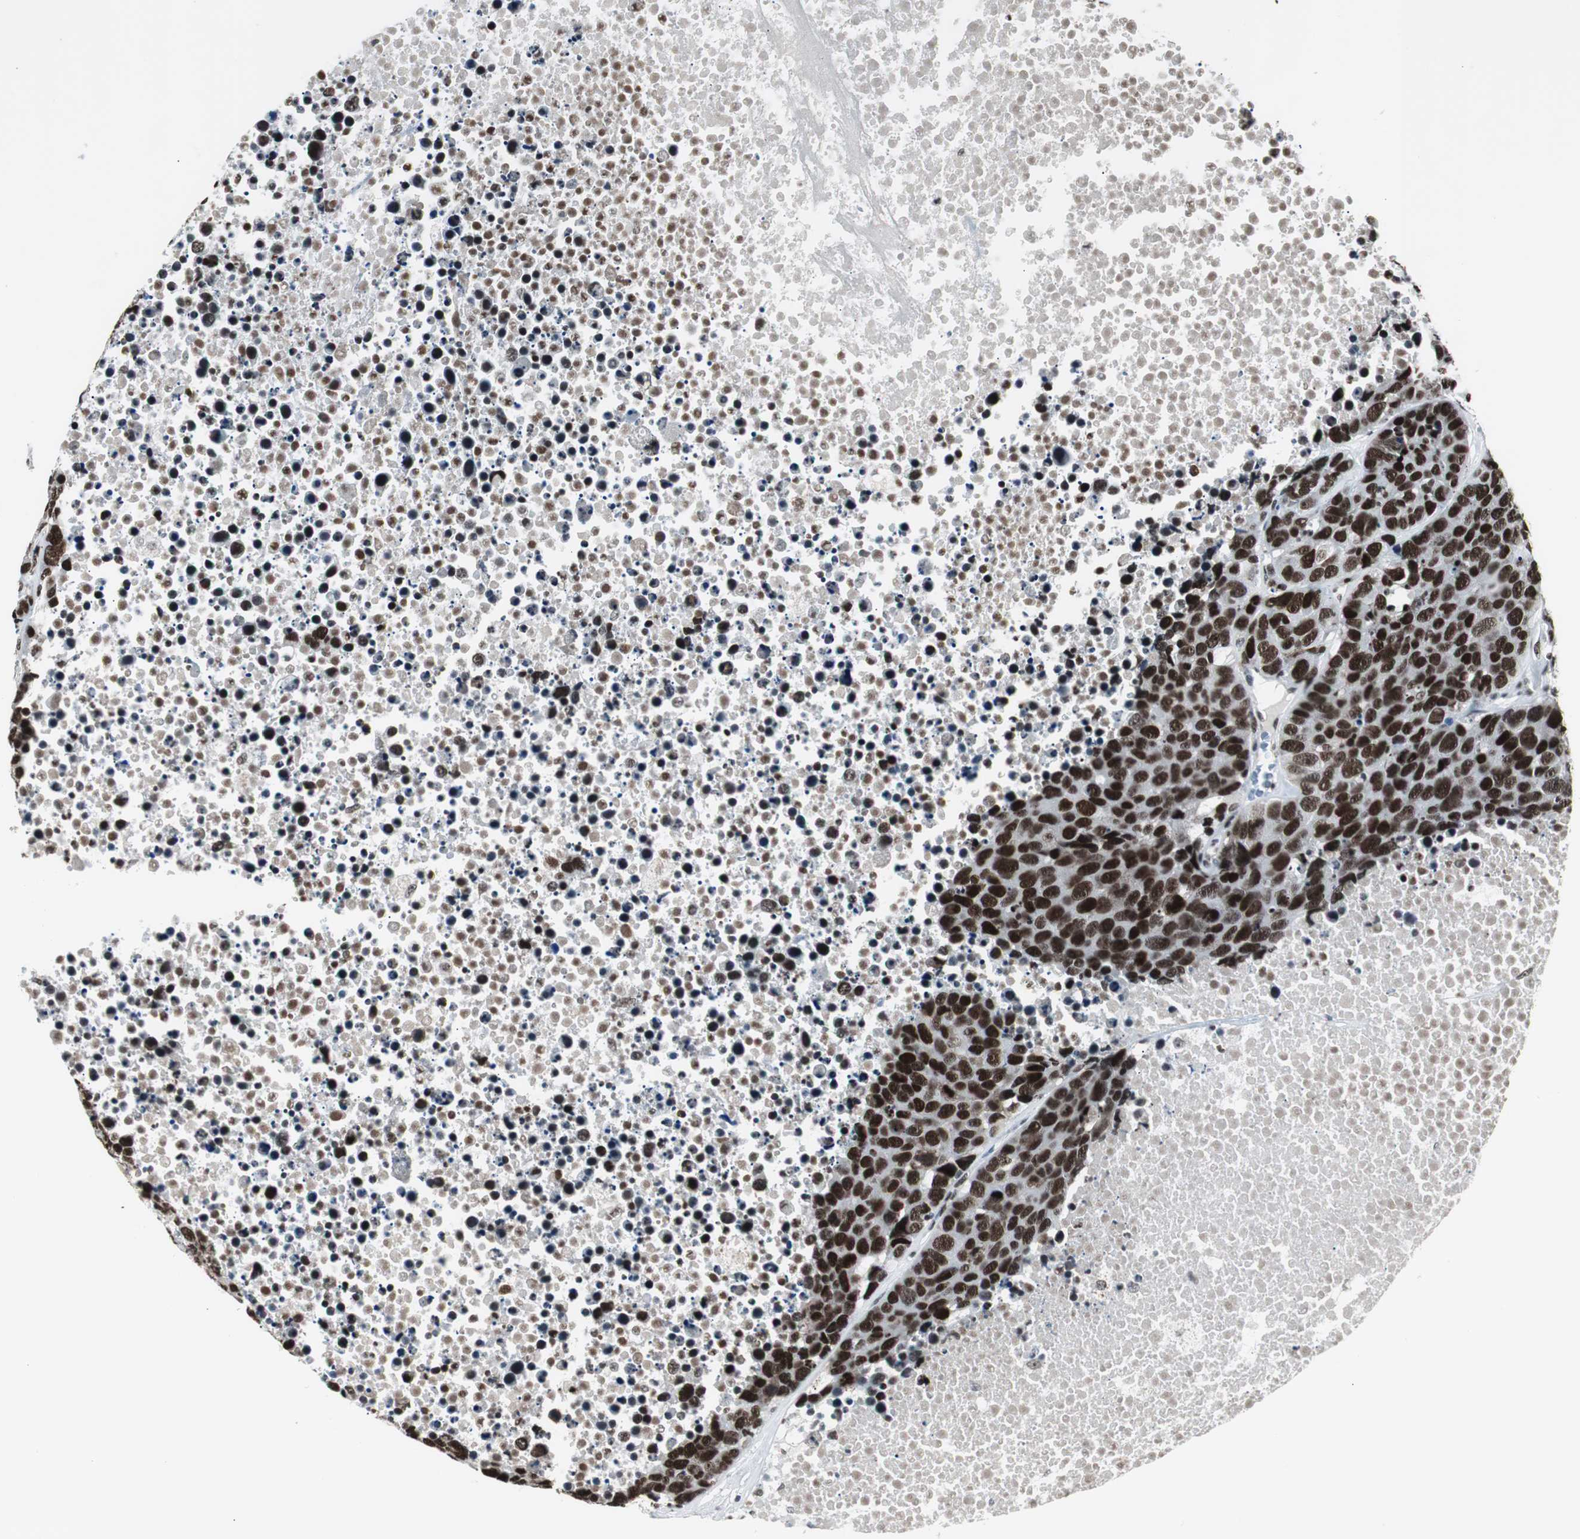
{"staining": {"intensity": "strong", "quantity": ">75%", "location": "nuclear"}, "tissue": "carcinoid", "cell_type": "Tumor cells", "image_type": "cancer", "snomed": [{"axis": "morphology", "description": "Carcinoid, malignant, NOS"}, {"axis": "topography", "description": "Lung"}], "caption": "This is a micrograph of immunohistochemistry (IHC) staining of carcinoid, which shows strong expression in the nuclear of tumor cells.", "gene": "XRCC1", "patient": {"sex": "male", "age": 60}}